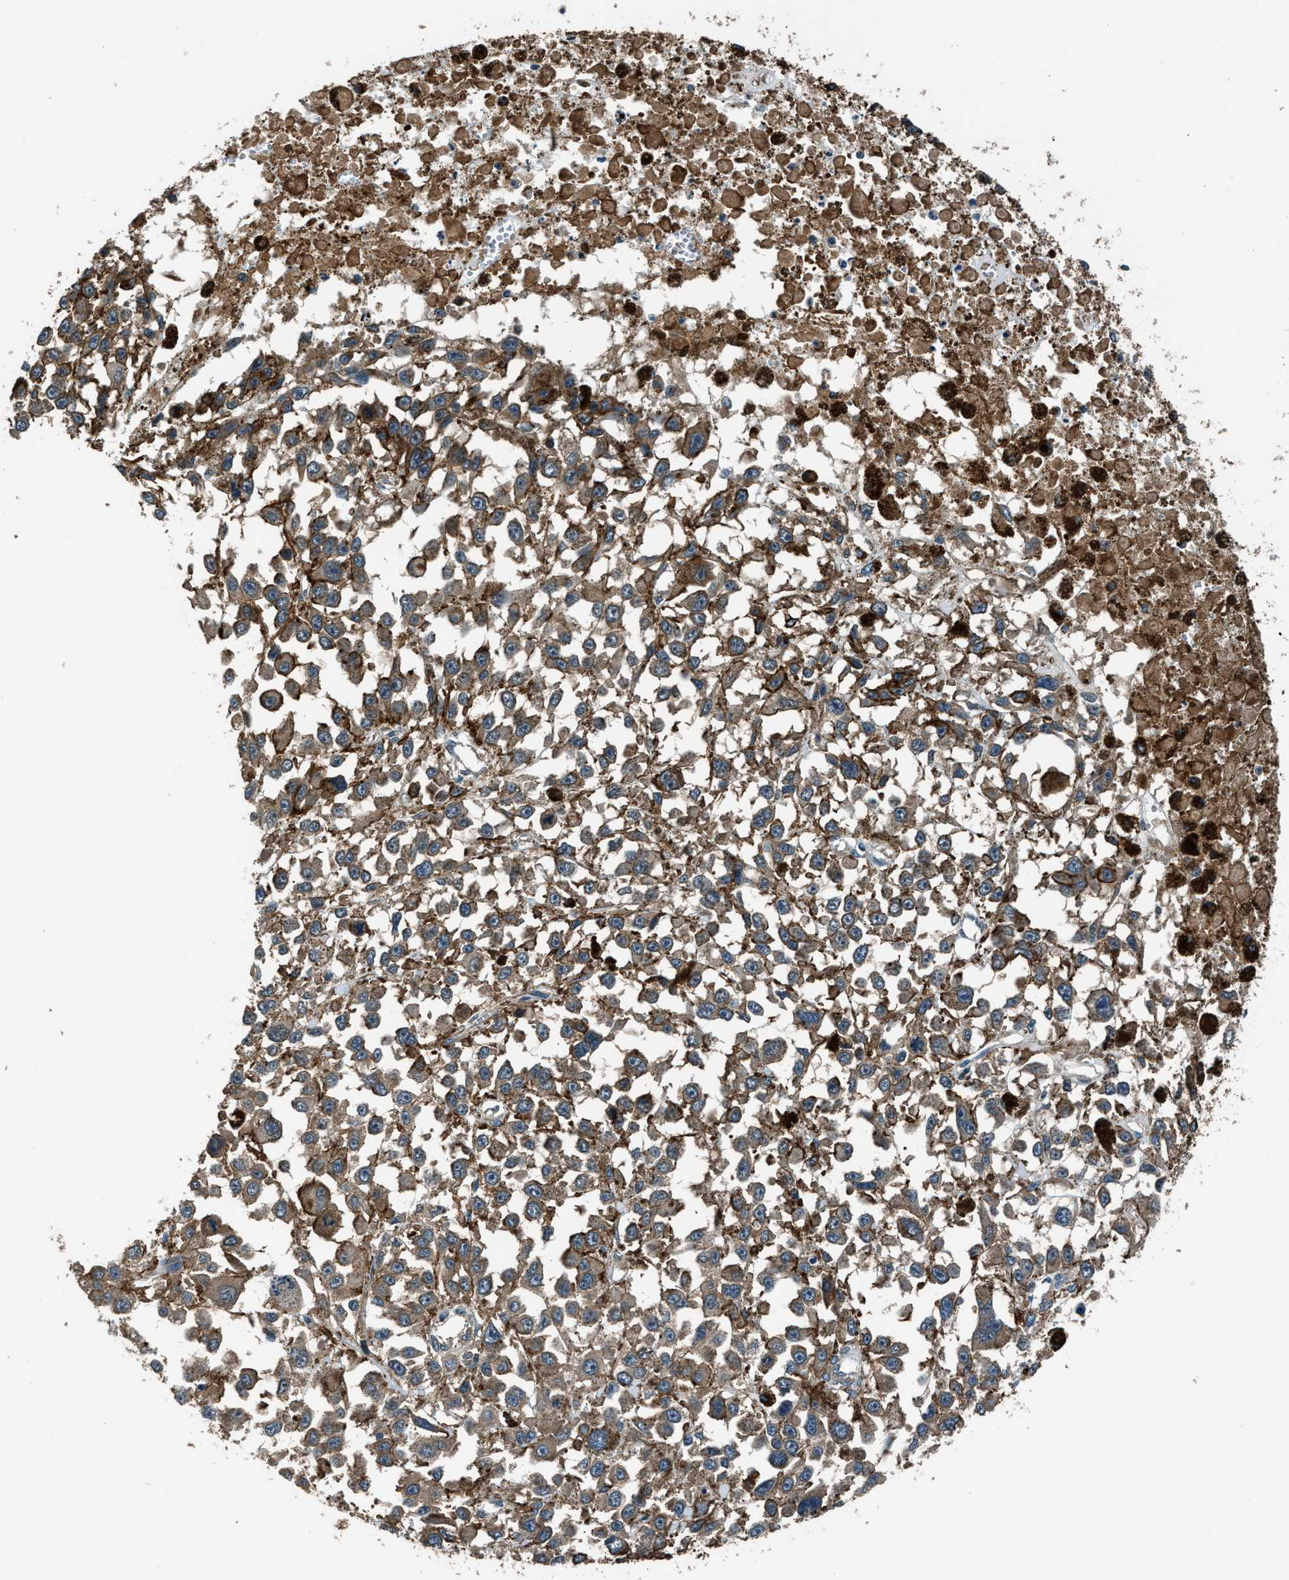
{"staining": {"intensity": "weak", "quantity": ">75%", "location": "cytoplasmic/membranous"}, "tissue": "melanoma", "cell_type": "Tumor cells", "image_type": "cancer", "snomed": [{"axis": "morphology", "description": "Malignant melanoma, Metastatic site"}, {"axis": "topography", "description": "Lymph node"}], "caption": "Tumor cells display weak cytoplasmic/membranous expression in approximately >75% of cells in malignant melanoma (metastatic site). (DAB (3,3'-diaminobenzidine) = brown stain, brightfield microscopy at high magnification).", "gene": "ARHGEF11", "patient": {"sex": "male", "age": 59}}